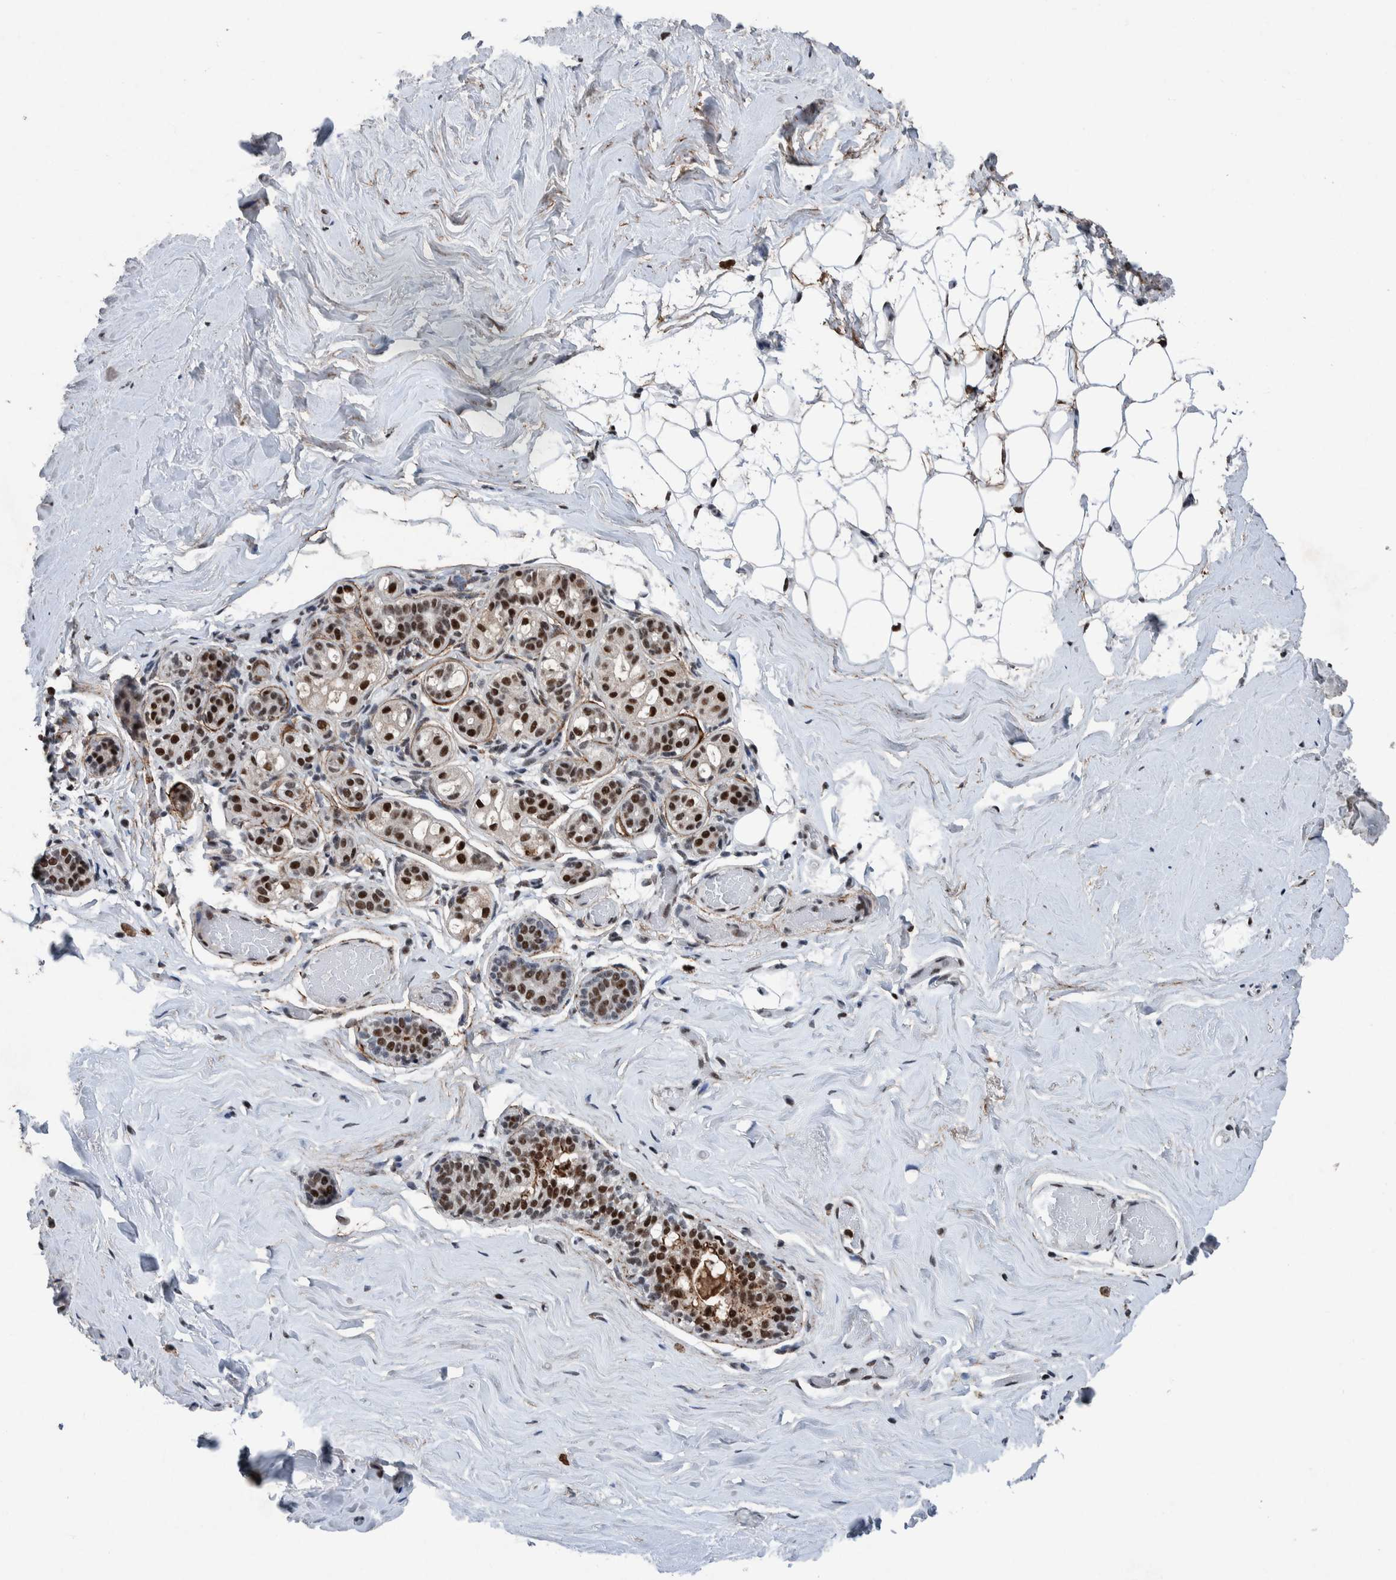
{"staining": {"intensity": "moderate", "quantity": ">75%", "location": "nuclear"}, "tissue": "breast", "cell_type": "Adipocytes", "image_type": "normal", "snomed": [{"axis": "morphology", "description": "Normal tissue, NOS"}, {"axis": "topography", "description": "Breast"}], "caption": "This histopathology image displays IHC staining of unremarkable human breast, with medium moderate nuclear positivity in approximately >75% of adipocytes.", "gene": "TAF10", "patient": {"sex": "female", "age": 75}}